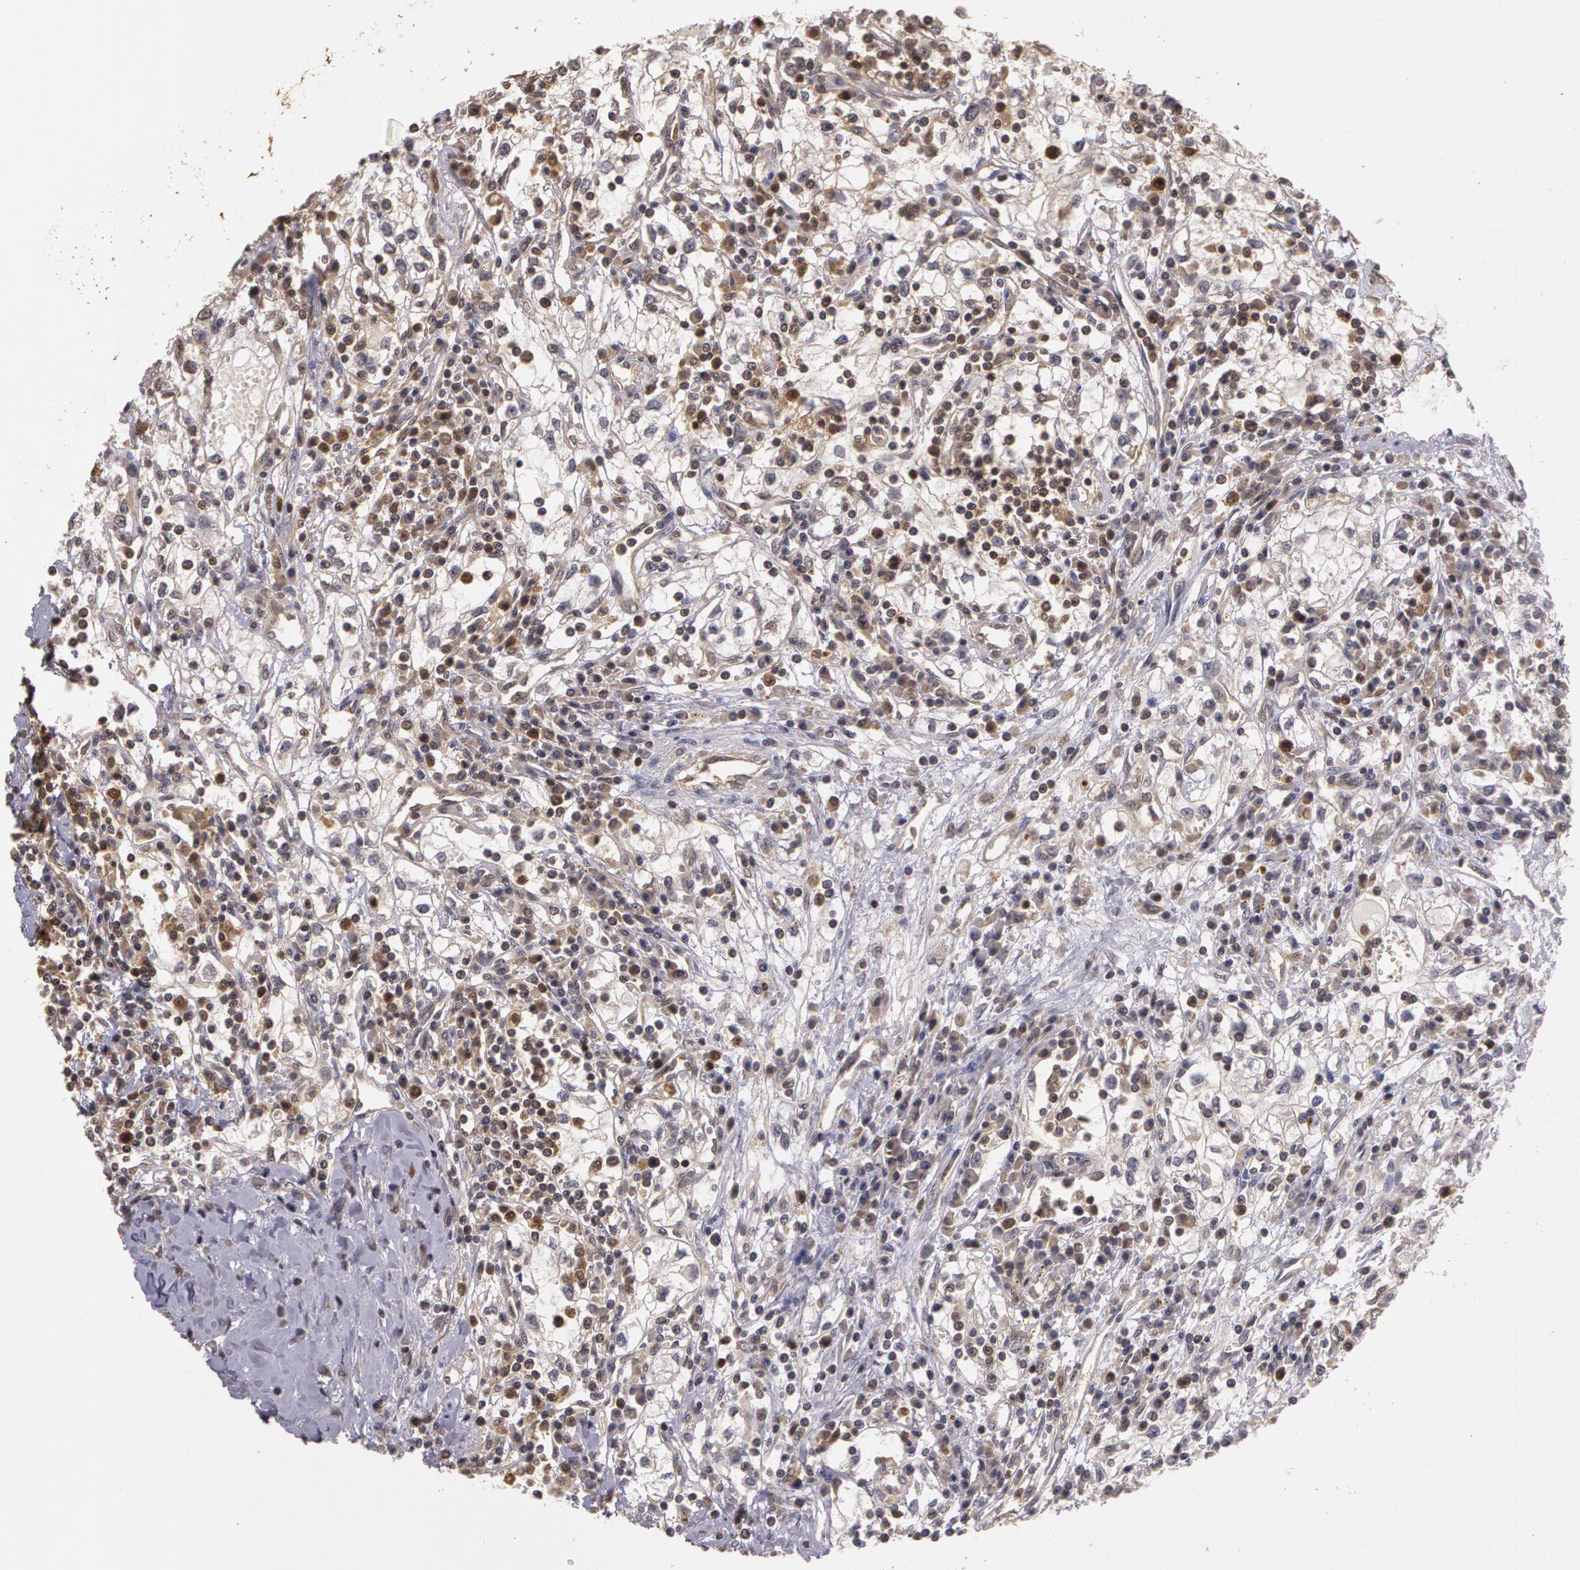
{"staining": {"intensity": "negative", "quantity": "none", "location": "none"}, "tissue": "renal cancer", "cell_type": "Tumor cells", "image_type": "cancer", "snomed": [{"axis": "morphology", "description": "Adenocarcinoma, NOS"}, {"axis": "topography", "description": "Kidney"}], "caption": "A micrograph of renal cancer stained for a protein demonstrates no brown staining in tumor cells. (Brightfield microscopy of DAB IHC at high magnification).", "gene": "AHSA1", "patient": {"sex": "male", "age": 82}}